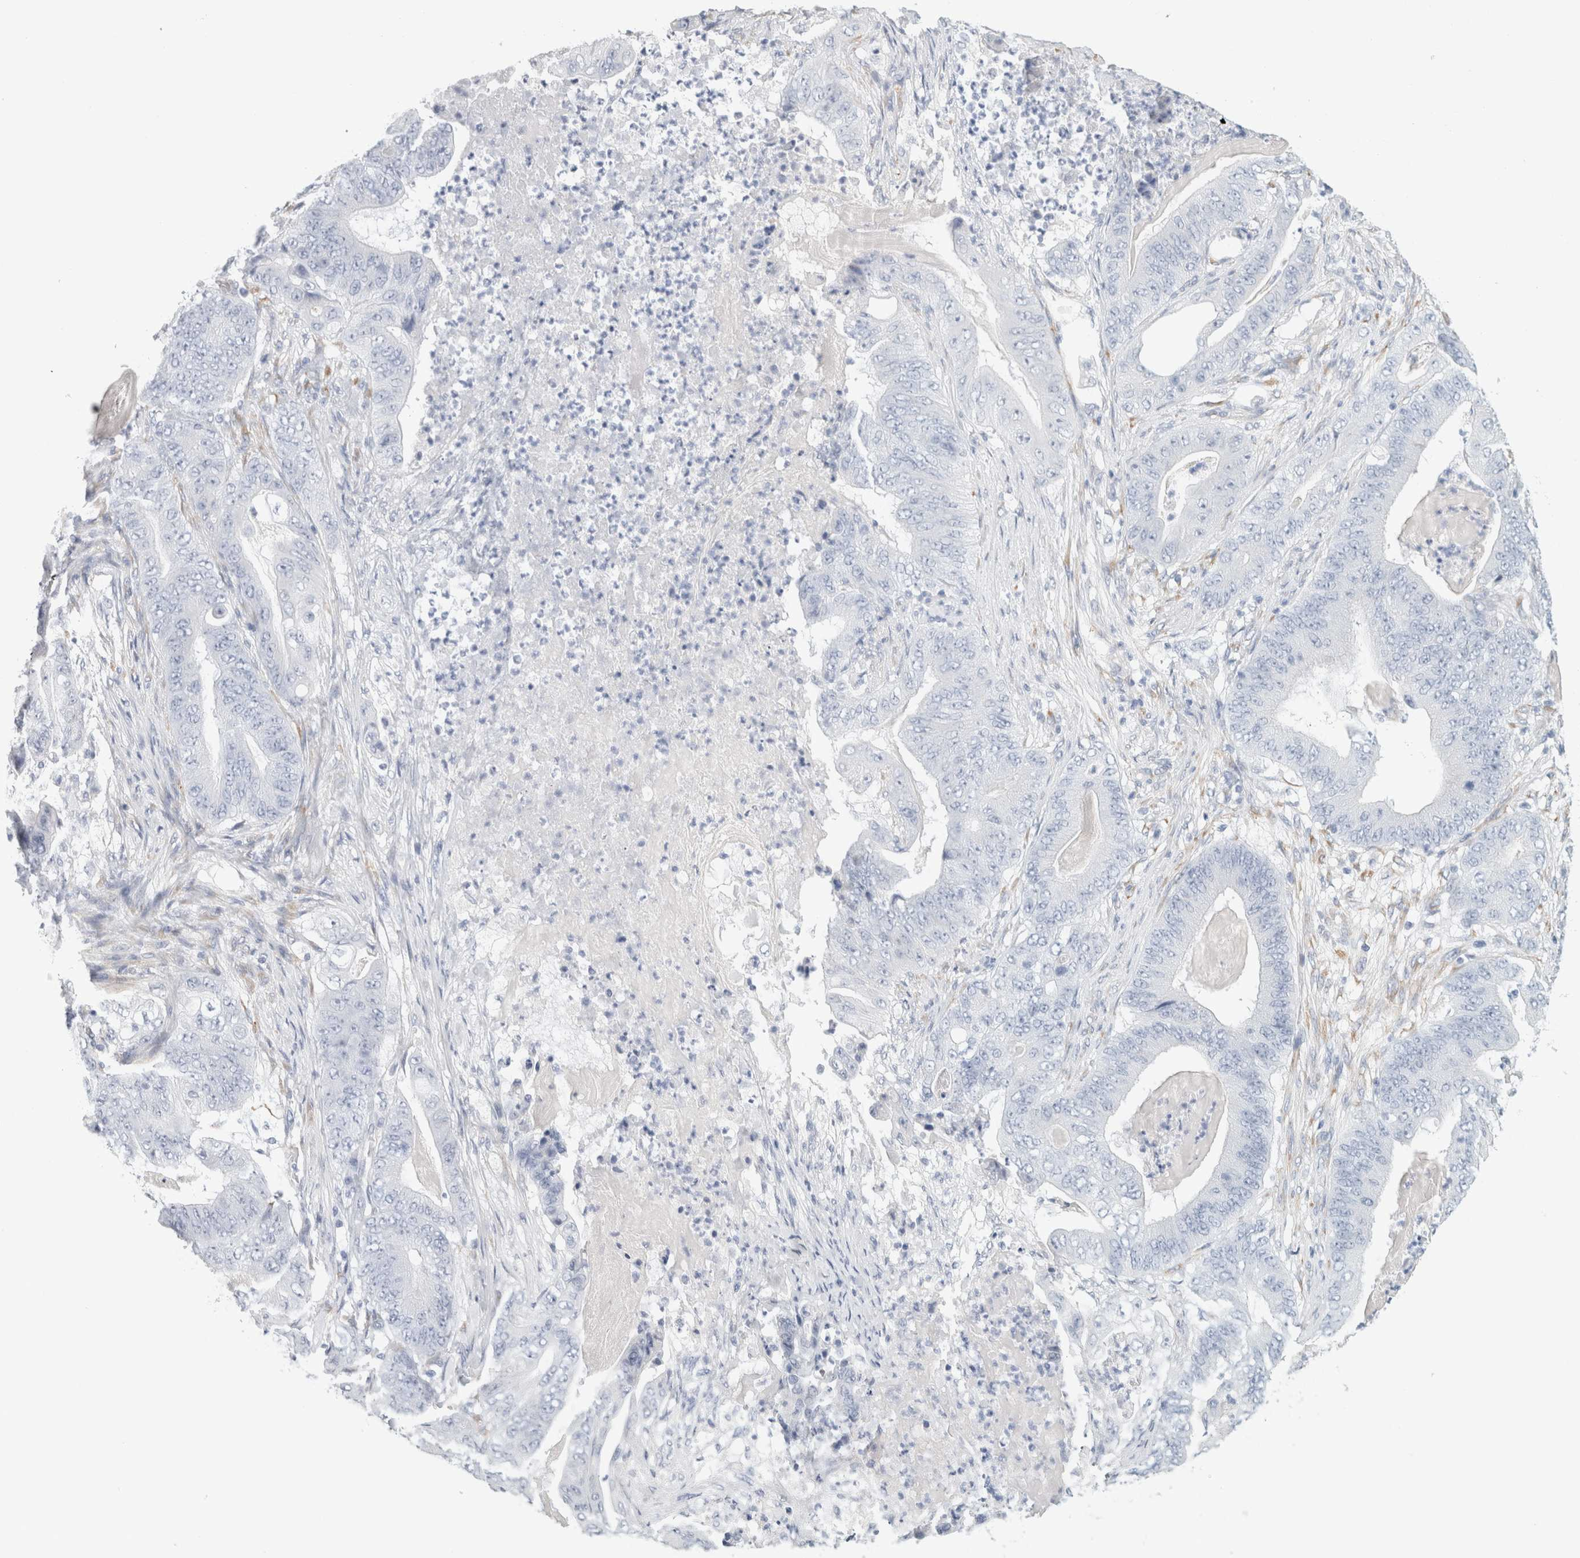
{"staining": {"intensity": "negative", "quantity": "none", "location": "none"}, "tissue": "stomach cancer", "cell_type": "Tumor cells", "image_type": "cancer", "snomed": [{"axis": "morphology", "description": "Adenocarcinoma, NOS"}, {"axis": "topography", "description": "Stomach"}], "caption": "Image shows no significant protein staining in tumor cells of stomach cancer.", "gene": "RTN4", "patient": {"sex": "female", "age": 73}}